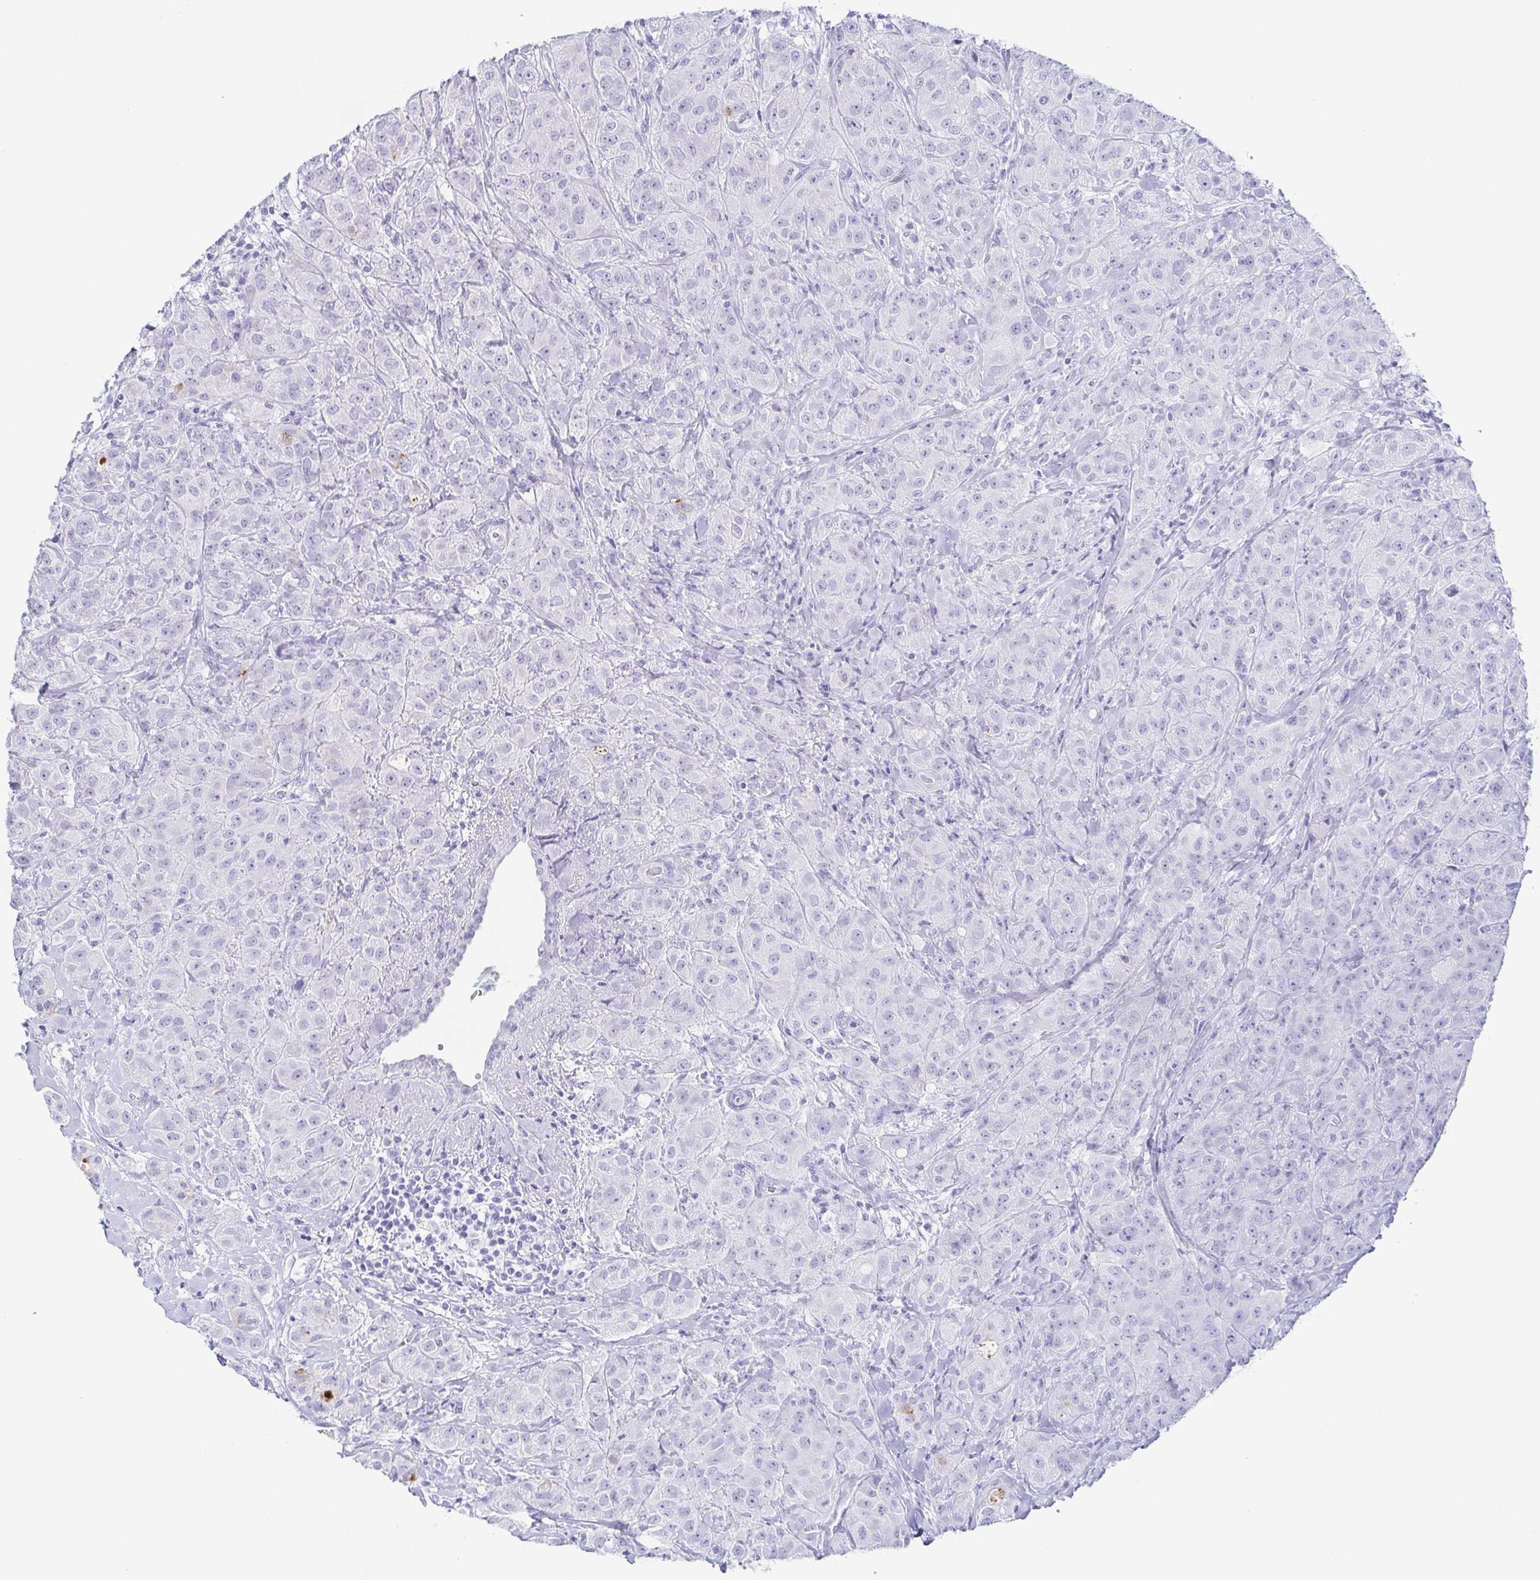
{"staining": {"intensity": "negative", "quantity": "none", "location": "none"}, "tissue": "breast cancer", "cell_type": "Tumor cells", "image_type": "cancer", "snomed": [{"axis": "morphology", "description": "Normal tissue, NOS"}, {"axis": "morphology", "description": "Duct carcinoma"}, {"axis": "topography", "description": "Breast"}], "caption": "High power microscopy image of an IHC histopathology image of breast cancer, revealing no significant positivity in tumor cells. (Brightfield microscopy of DAB (3,3'-diaminobenzidine) immunohistochemistry (IHC) at high magnification).", "gene": "ZG16B", "patient": {"sex": "female", "age": 43}}